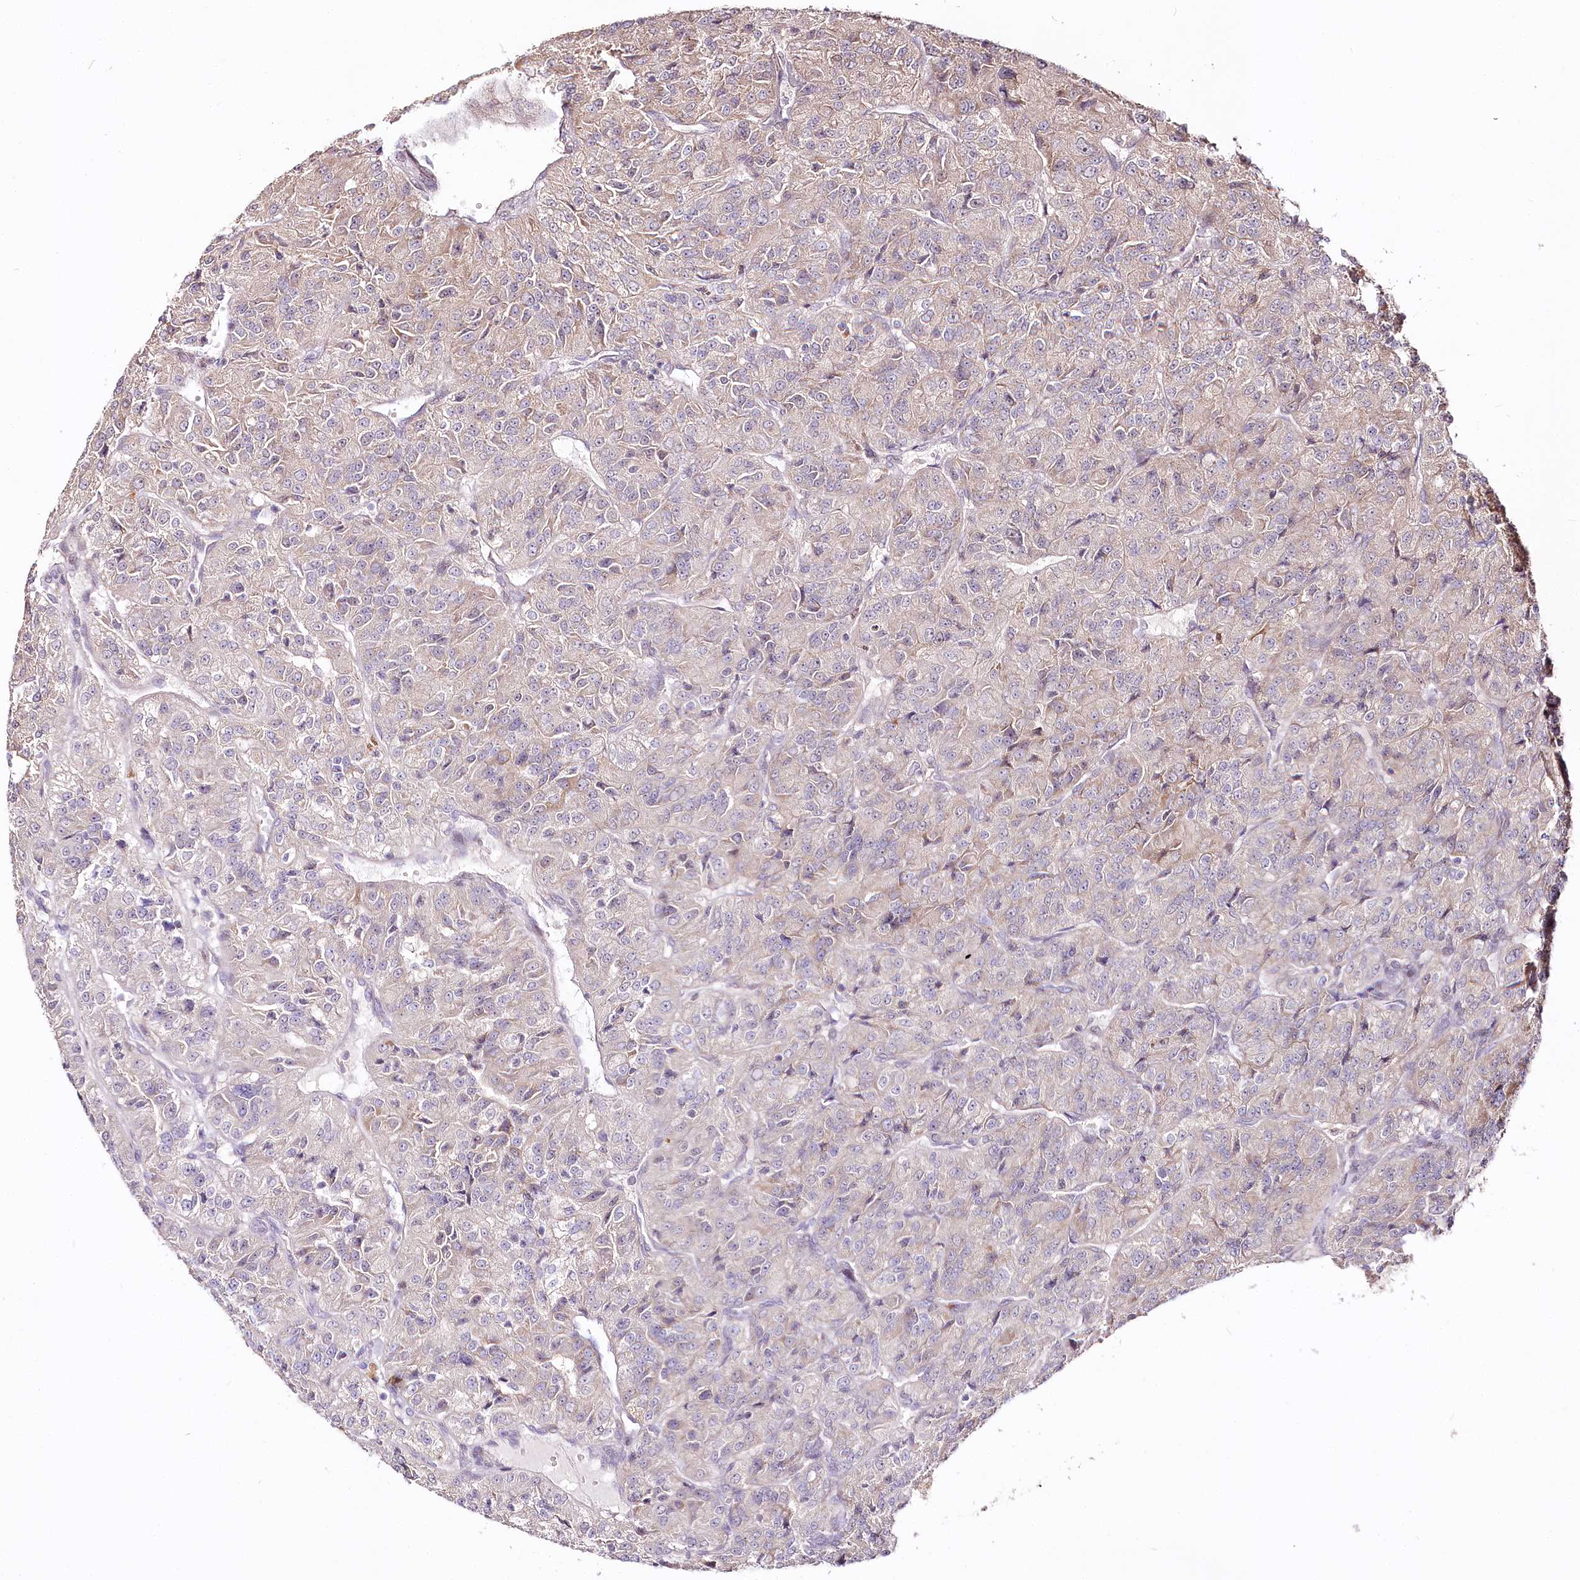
{"staining": {"intensity": "weak", "quantity": "<25%", "location": "cytoplasmic/membranous"}, "tissue": "renal cancer", "cell_type": "Tumor cells", "image_type": "cancer", "snomed": [{"axis": "morphology", "description": "Adenocarcinoma, NOS"}, {"axis": "topography", "description": "Kidney"}], "caption": "Immunohistochemistry micrograph of renal adenocarcinoma stained for a protein (brown), which exhibits no positivity in tumor cells.", "gene": "ZNF226", "patient": {"sex": "female", "age": 63}}